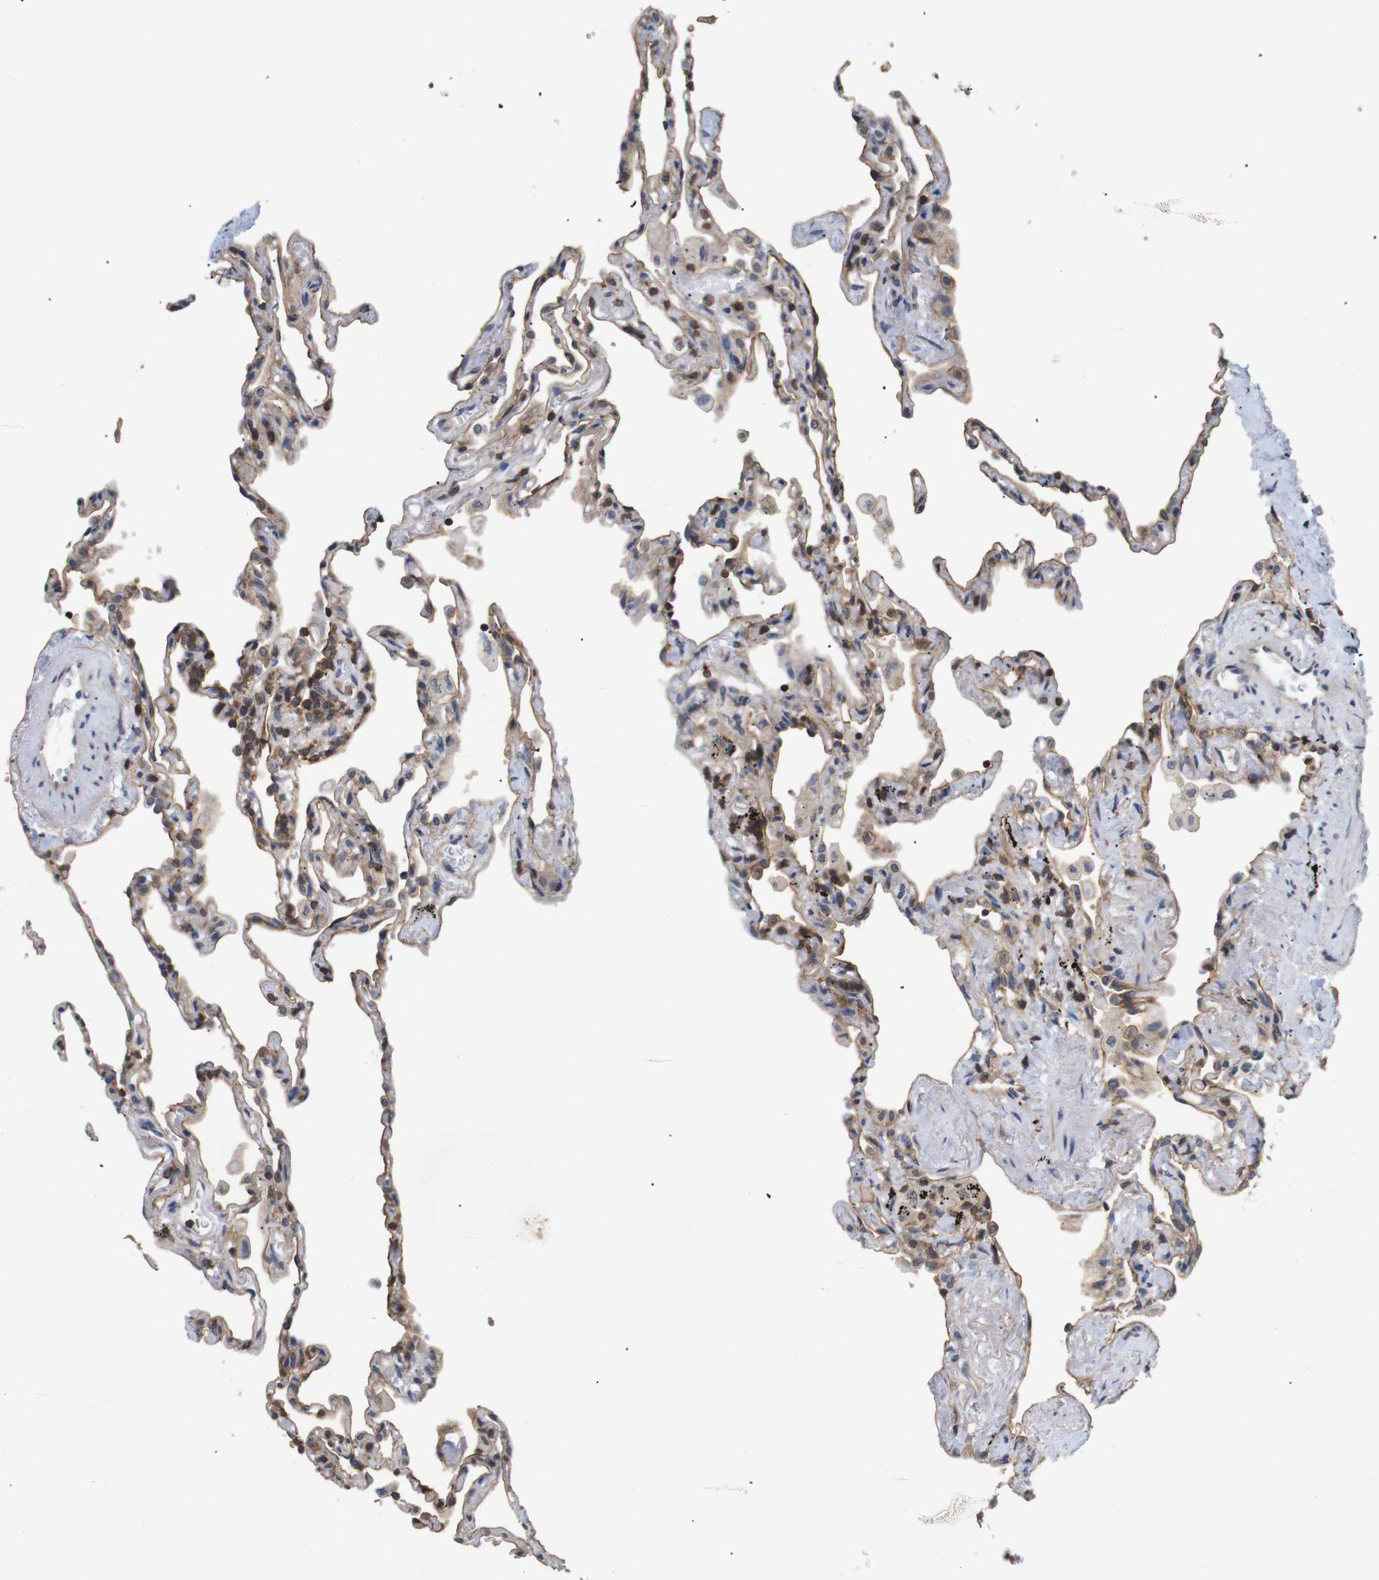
{"staining": {"intensity": "moderate", "quantity": "25%-75%", "location": "cytoplasmic/membranous"}, "tissue": "lung", "cell_type": "Alveolar cells", "image_type": "normal", "snomed": [{"axis": "morphology", "description": "Normal tissue, NOS"}, {"axis": "topography", "description": "Lung"}], "caption": "Immunohistochemical staining of normal human lung reveals 25%-75% levels of moderate cytoplasmic/membranous protein staining in approximately 25%-75% of alveolar cells. (brown staining indicates protein expression, while blue staining denotes nuclei).", "gene": "BRWD3", "patient": {"sex": "male", "age": 59}}